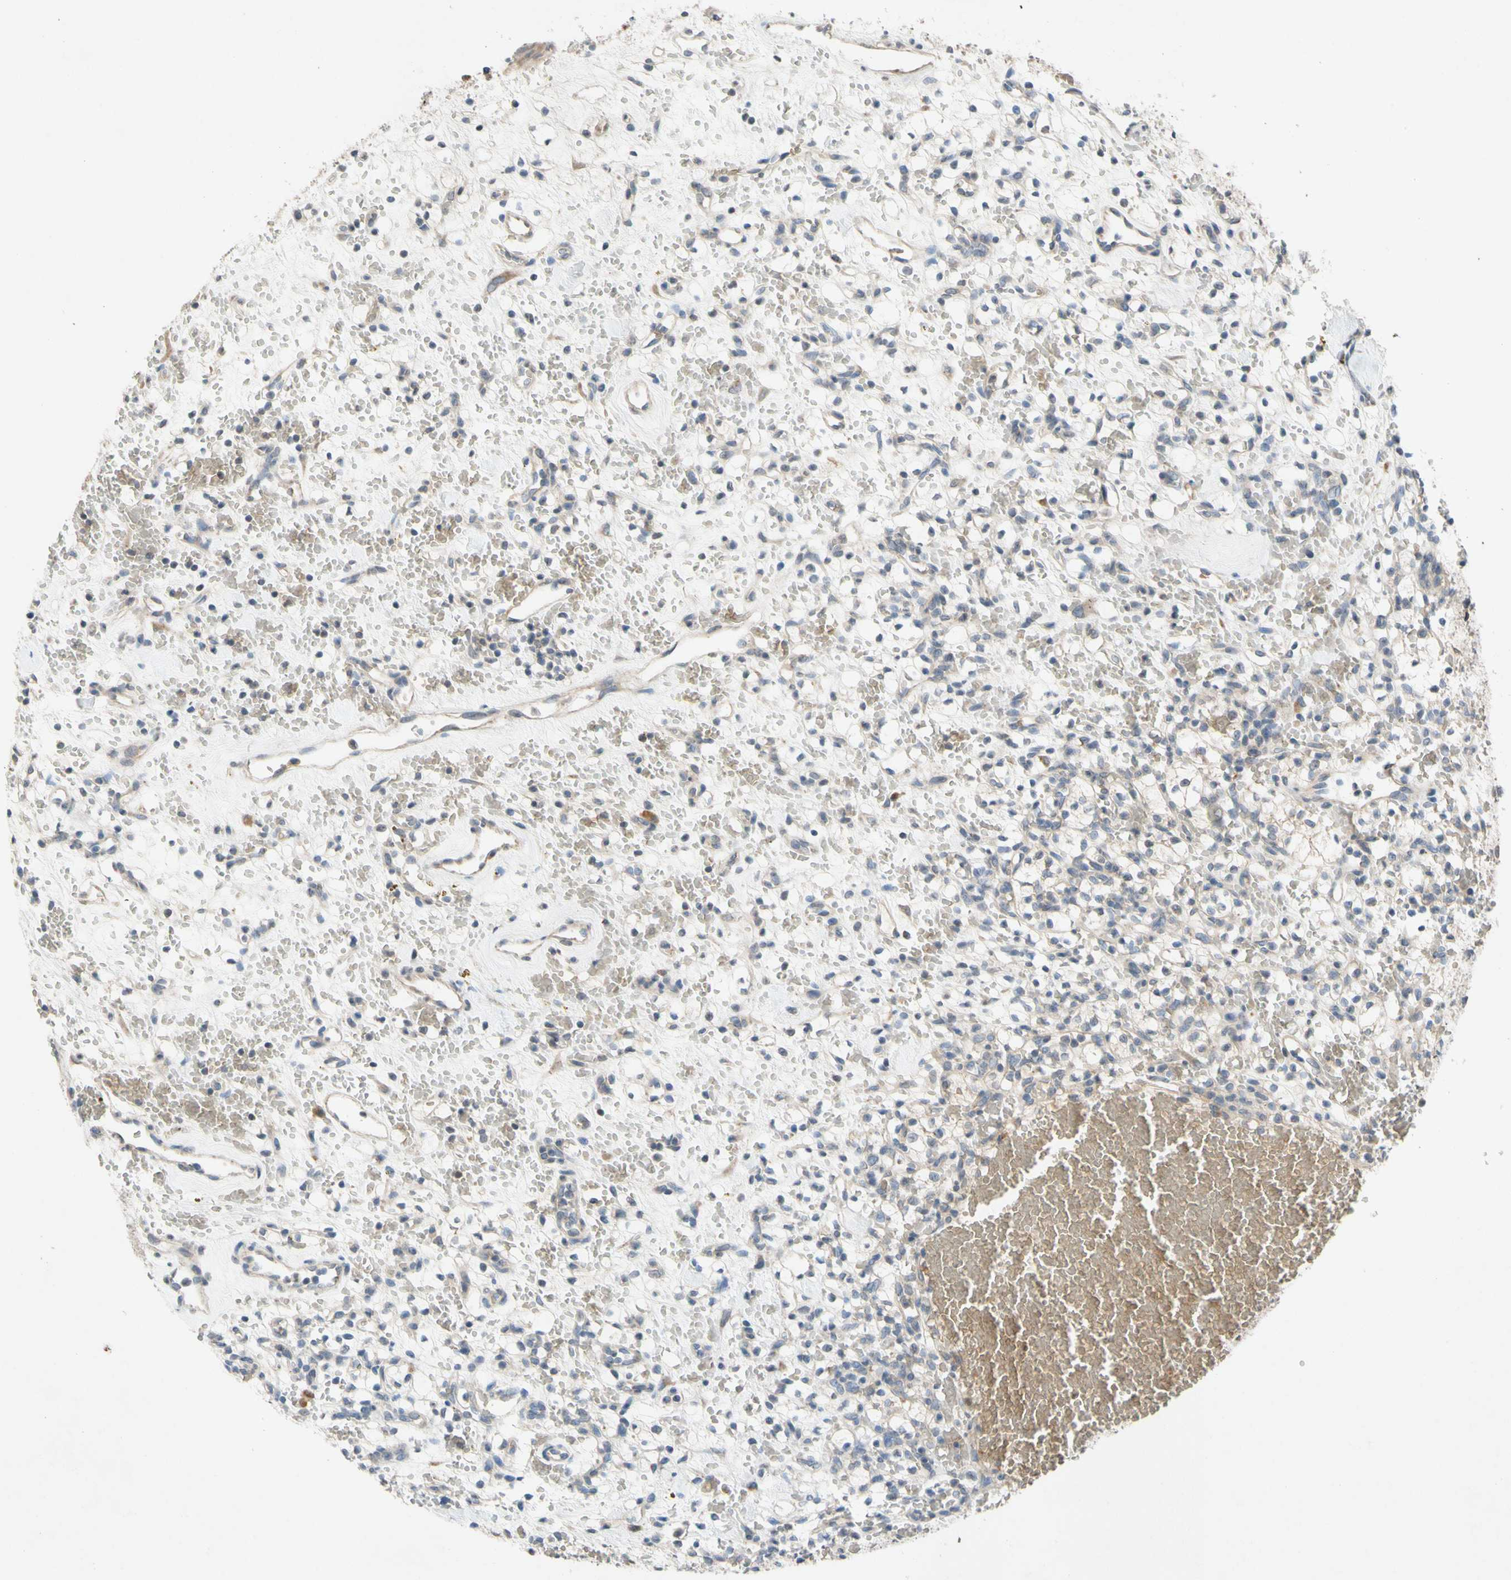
{"staining": {"intensity": "negative", "quantity": "none", "location": "none"}, "tissue": "renal cancer", "cell_type": "Tumor cells", "image_type": "cancer", "snomed": [{"axis": "morphology", "description": "Adenocarcinoma, NOS"}, {"axis": "topography", "description": "Kidney"}], "caption": "This is an immunohistochemistry micrograph of renal adenocarcinoma. There is no staining in tumor cells.", "gene": "ADD2", "patient": {"sex": "female", "age": 60}}